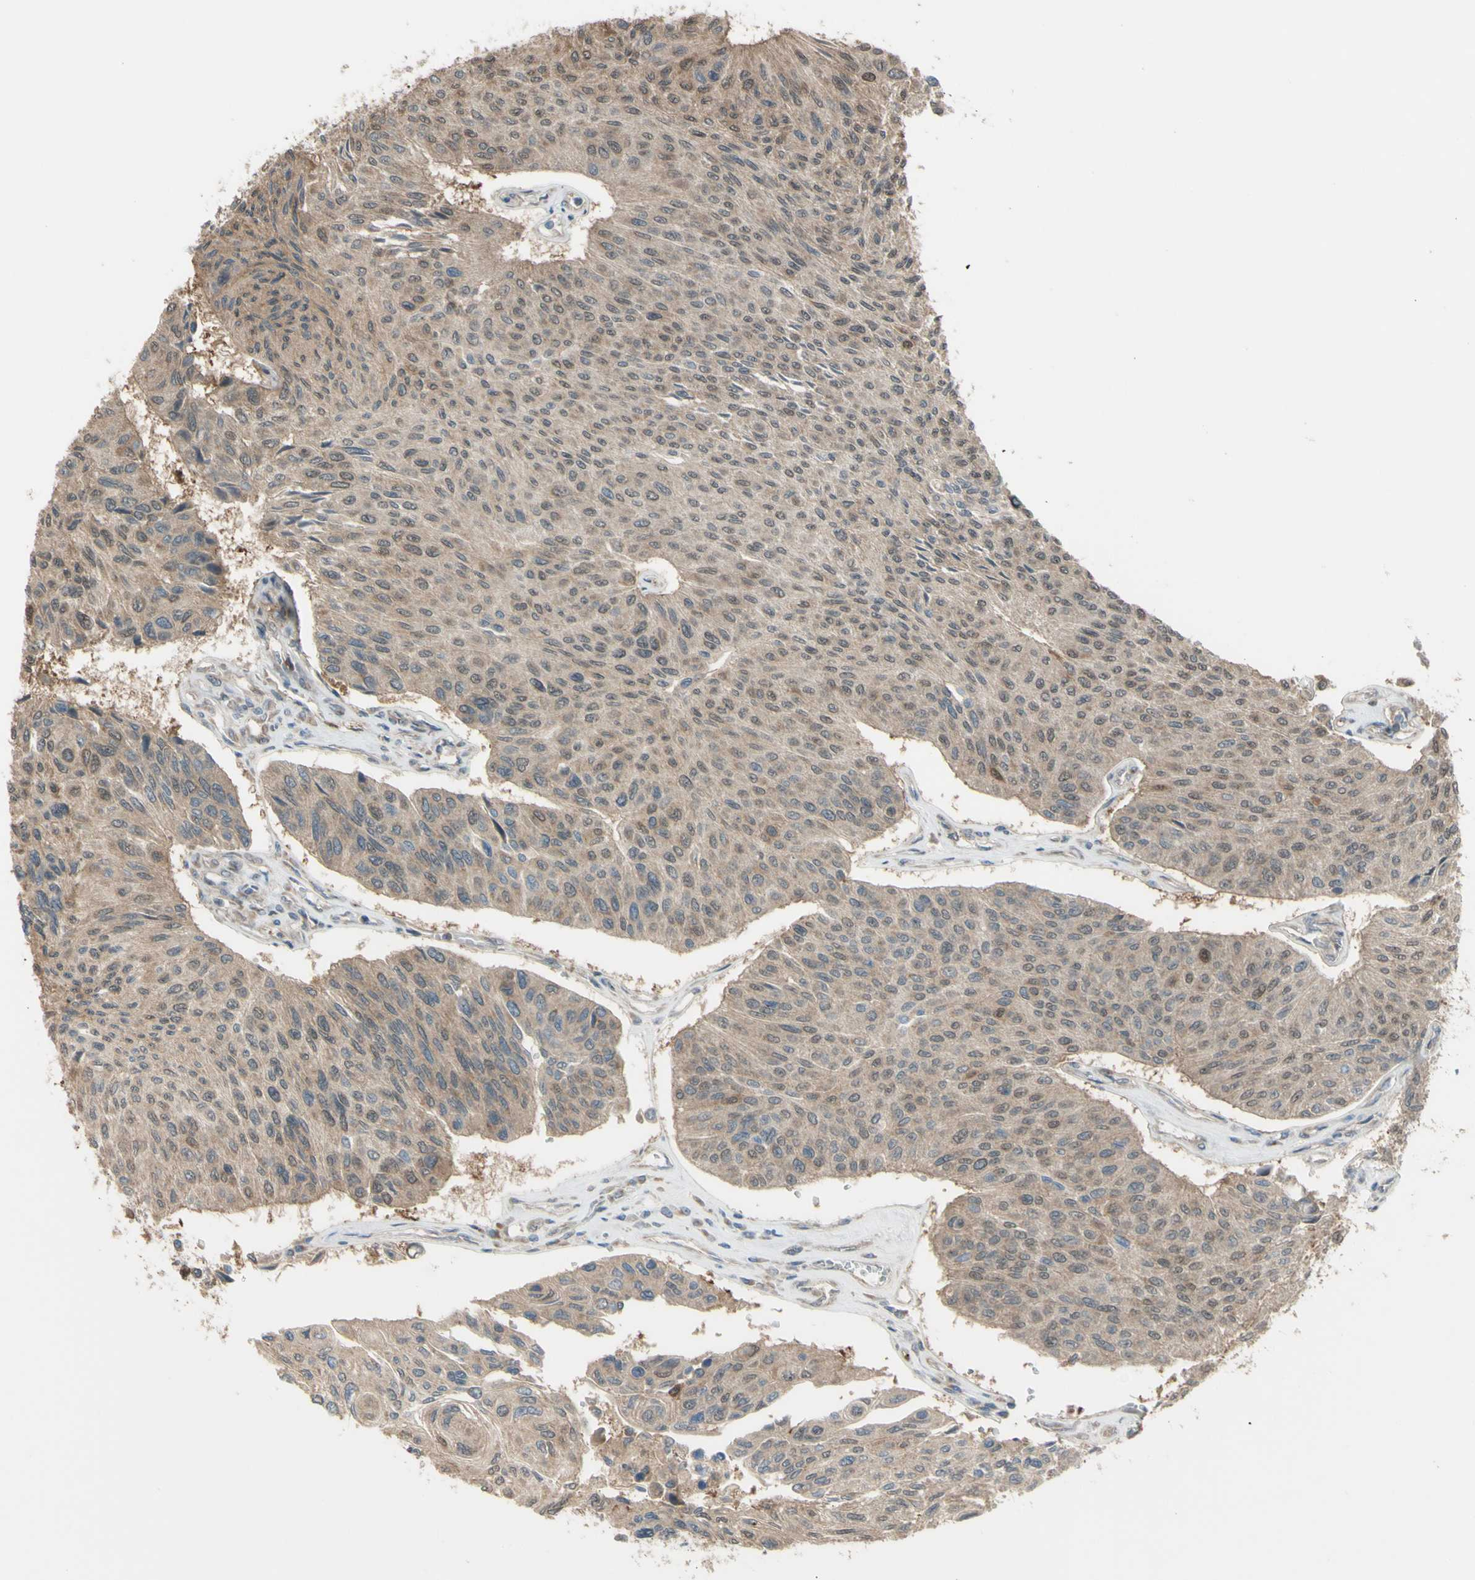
{"staining": {"intensity": "weak", "quantity": "25%-75%", "location": "cytoplasmic/membranous,nuclear"}, "tissue": "urothelial cancer", "cell_type": "Tumor cells", "image_type": "cancer", "snomed": [{"axis": "morphology", "description": "Urothelial carcinoma, High grade"}, {"axis": "topography", "description": "Urinary bladder"}], "caption": "Weak cytoplasmic/membranous and nuclear positivity is appreciated in approximately 25%-75% of tumor cells in high-grade urothelial carcinoma.", "gene": "FLII", "patient": {"sex": "male", "age": 66}}